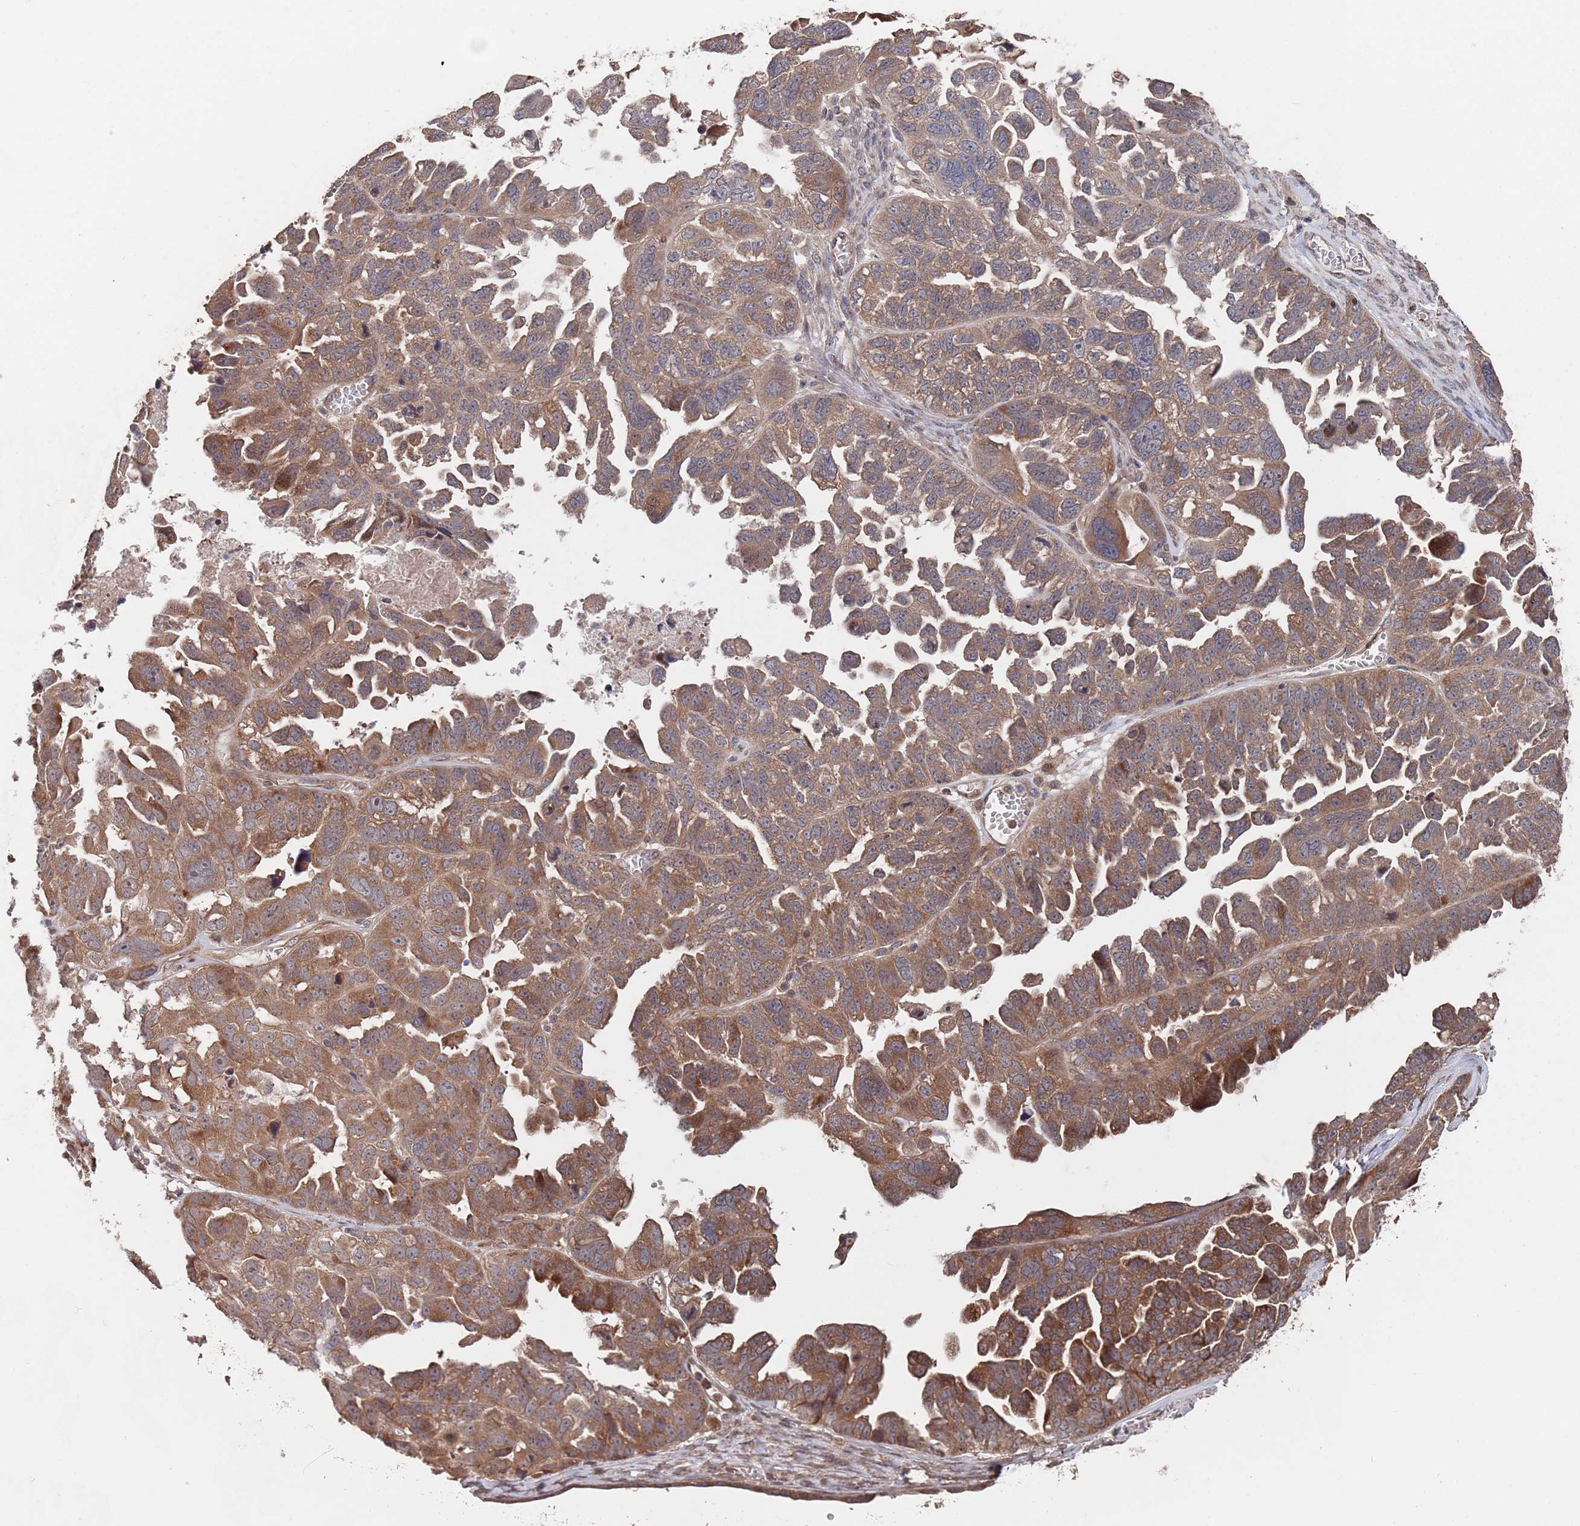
{"staining": {"intensity": "moderate", "quantity": ">75%", "location": "cytoplasmic/membranous"}, "tissue": "ovarian cancer", "cell_type": "Tumor cells", "image_type": "cancer", "snomed": [{"axis": "morphology", "description": "Cystadenocarcinoma, serous, NOS"}, {"axis": "topography", "description": "Ovary"}], "caption": "Immunohistochemical staining of human serous cystadenocarcinoma (ovarian) reveals medium levels of moderate cytoplasmic/membranous expression in approximately >75% of tumor cells.", "gene": "UNC45A", "patient": {"sex": "female", "age": 79}}